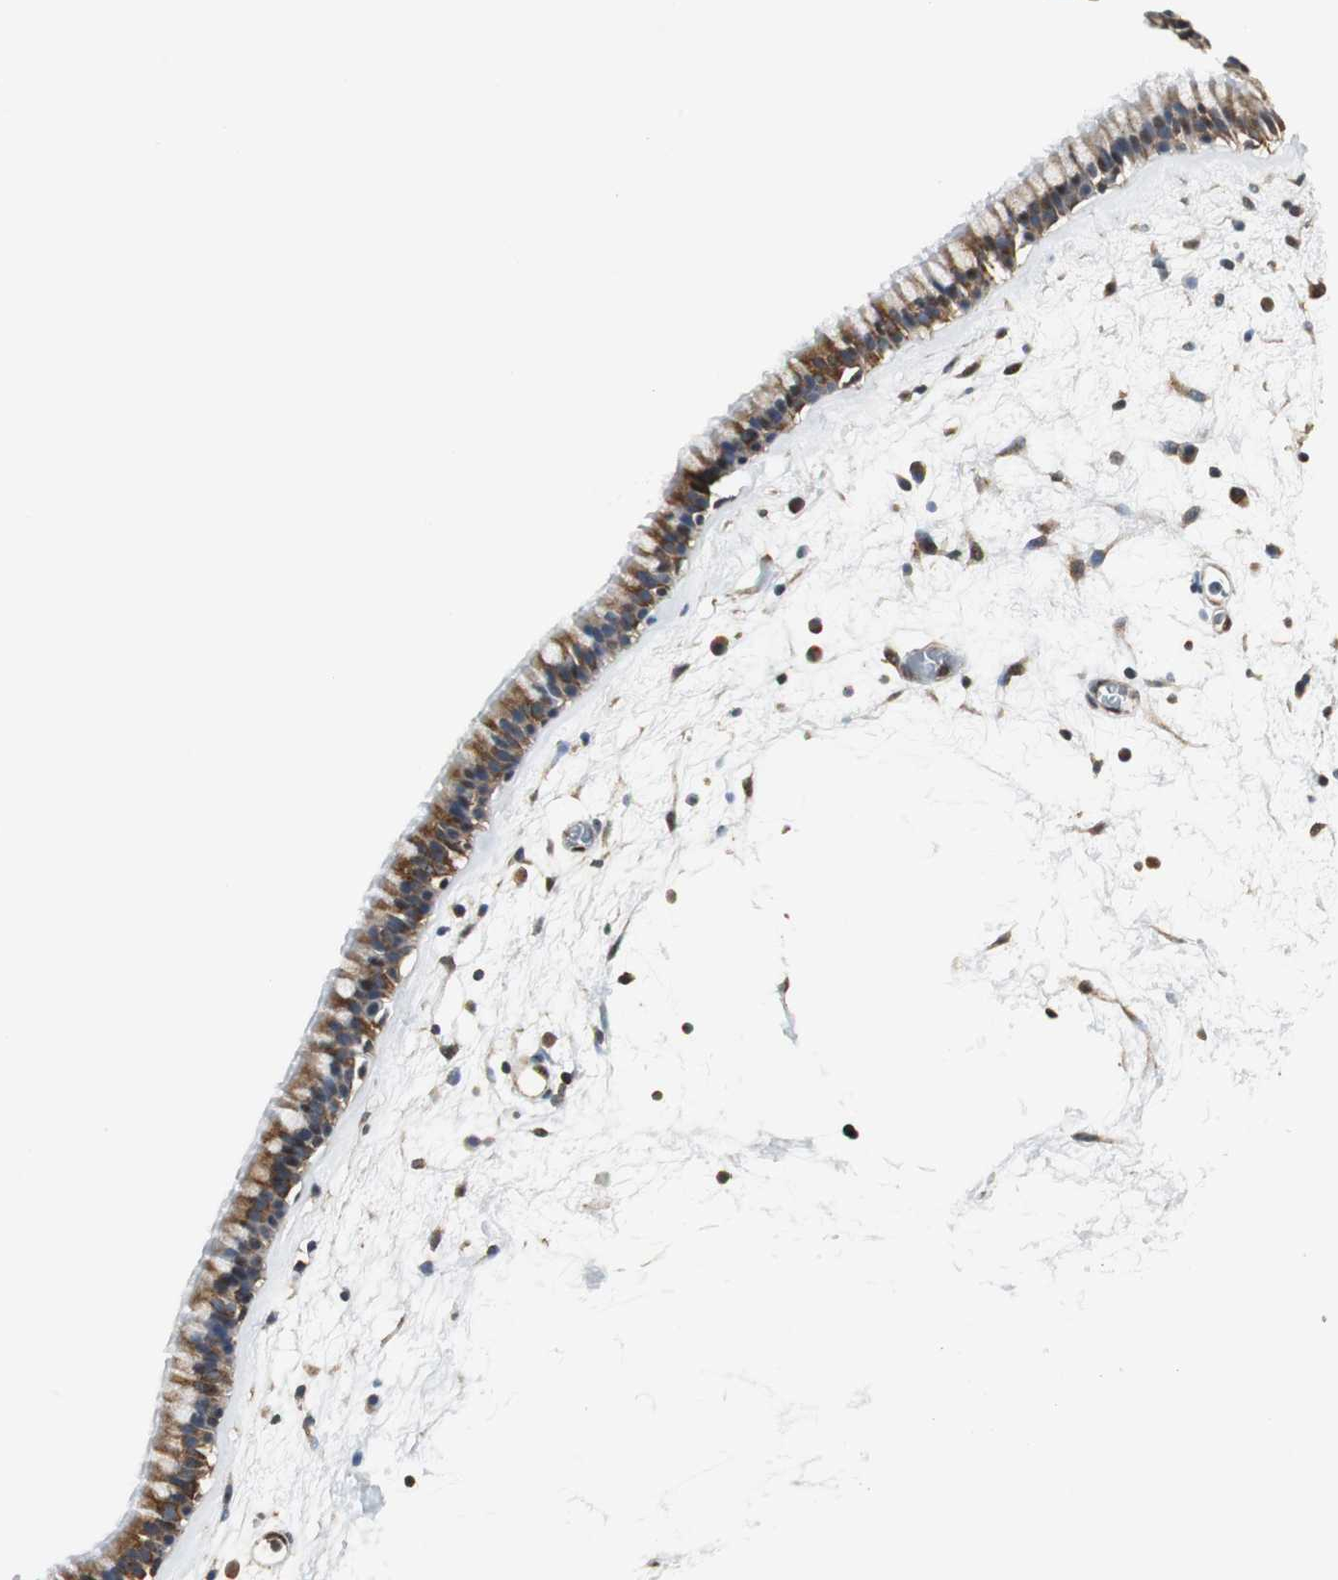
{"staining": {"intensity": "moderate", "quantity": ">75%", "location": "cytoplasmic/membranous"}, "tissue": "nasopharynx", "cell_type": "Respiratory epithelial cells", "image_type": "normal", "snomed": [{"axis": "morphology", "description": "Normal tissue, NOS"}, {"axis": "morphology", "description": "Inflammation, NOS"}, {"axis": "topography", "description": "Nasopharynx"}], "caption": "High-power microscopy captured an IHC image of unremarkable nasopharynx, revealing moderate cytoplasmic/membranous staining in approximately >75% of respiratory epithelial cells.", "gene": "CCT5", "patient": {"sex": "male", "age": 48}}